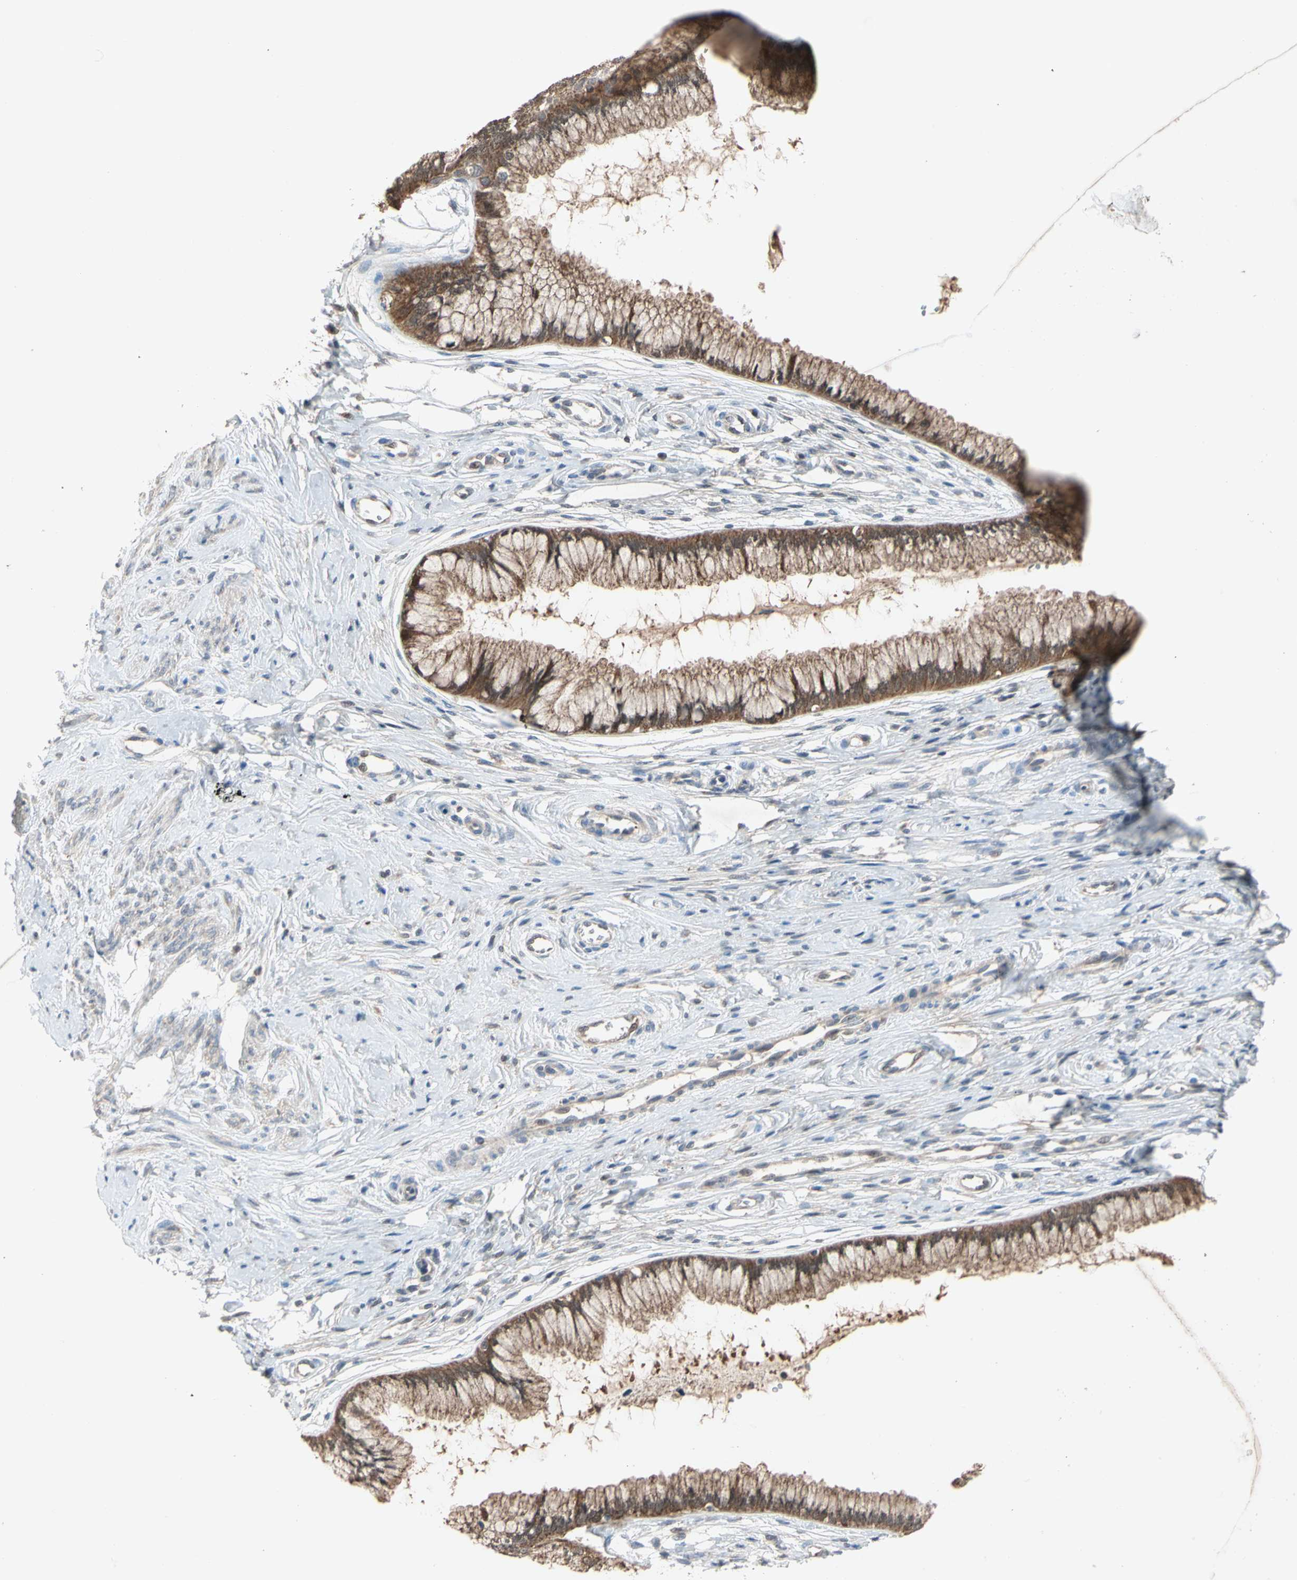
{"staining": {"intensity": "strong", "quantity": ">75%", "location": "cytoplasmic/membranous"}, "tissue": "cervix", "cell_type": "Glandular cells", "image_type": "normal", "snomed": [{"axis": "morphology", "description": "Normal tissue, NOS"}, {"axis": "topography", "description": "Cervix"}], "caption": "Strong cytoplasmic/membranous protein positivity is identified in about >75% of glandular cells in cervix. Nuclei are stained in blue.", "gene": "MTHFS", "patient": {"sex": "female", "age": 39}}